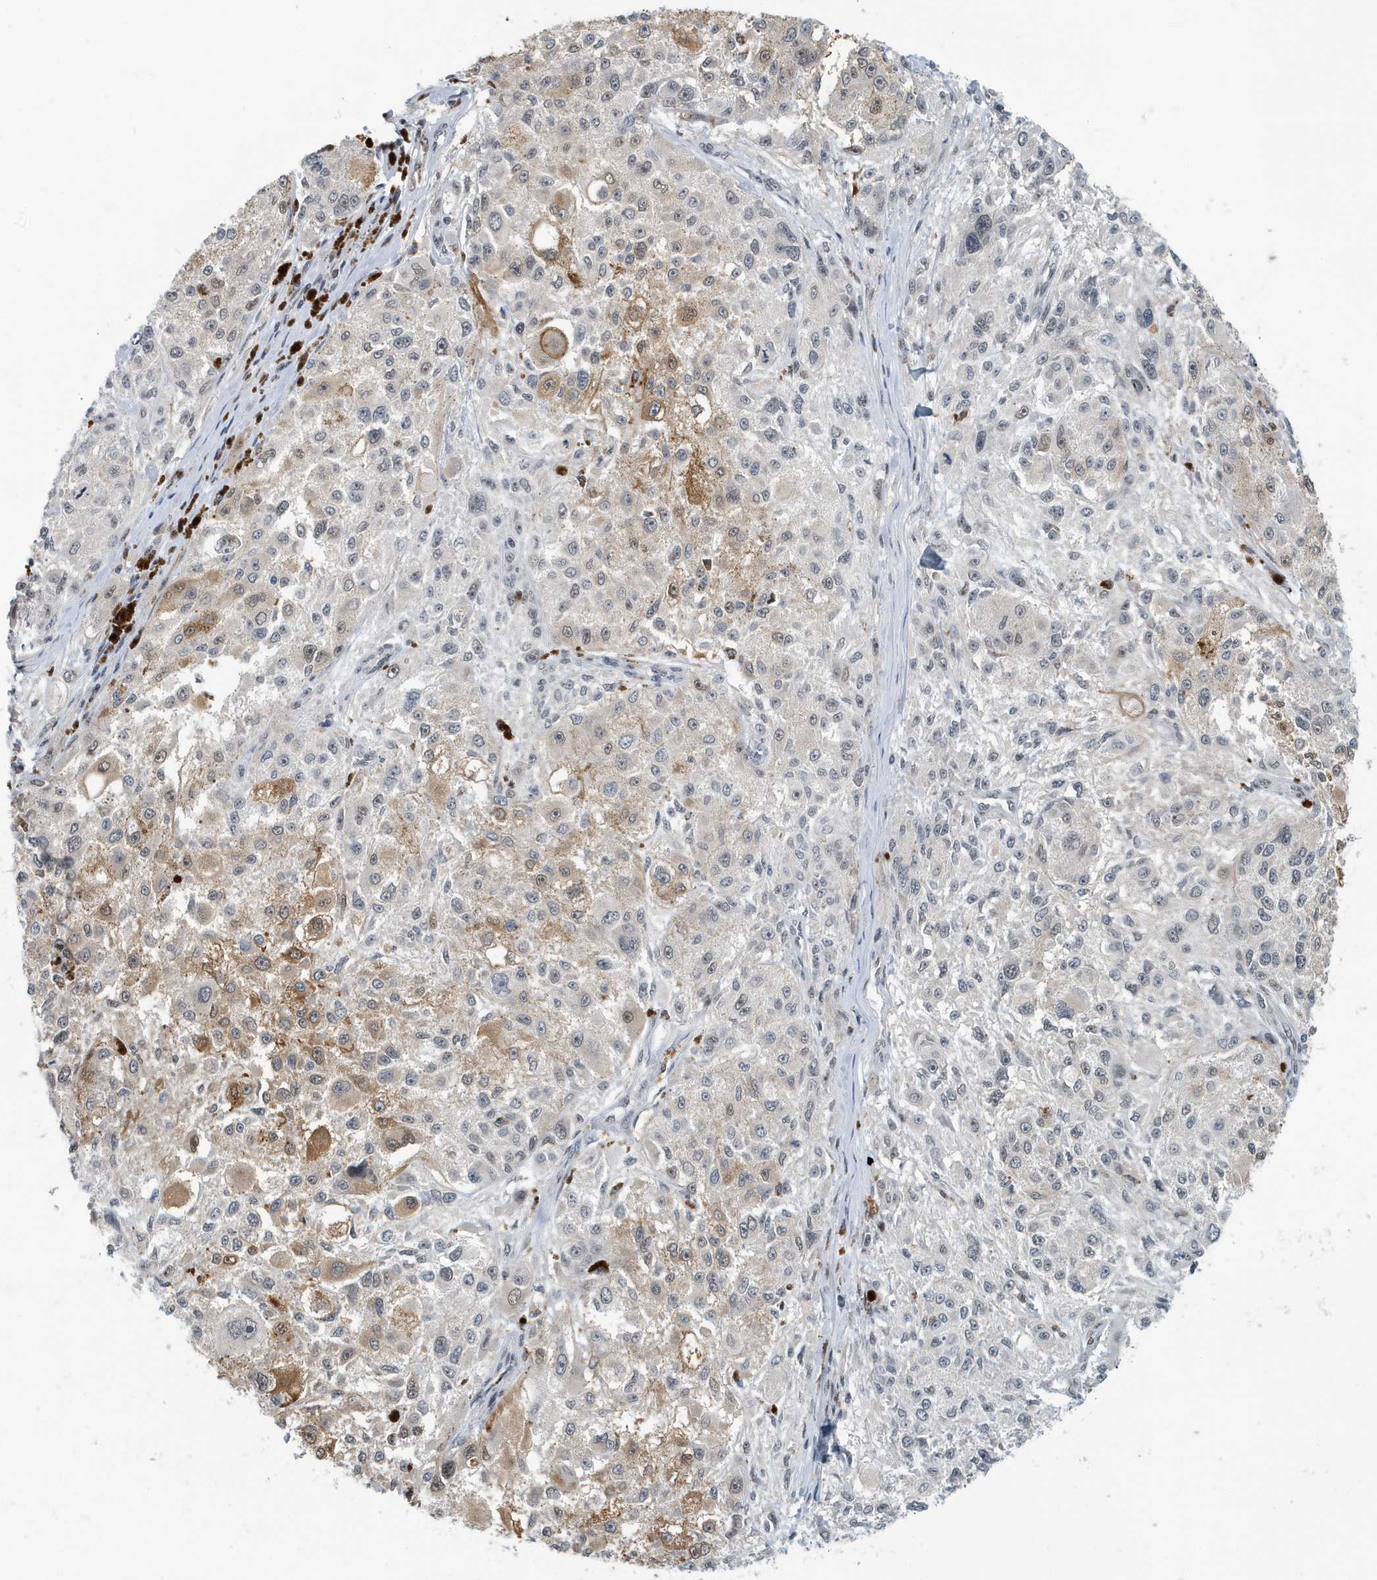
{"staining": {"intensity": "moderate", "quantity": "<25%", "location": "cytoplasmic/membranous,nuclear"}, "tissue": "melanoma", "cell_type": "Tumor cells", "image_type": "cancer", "snomed": [{"axis": "morphology", "description": "Necrosis, NOS"}, {"axis": "morphology", "description": "Malignant melanoma, NOS"}, {"axis": "topography", "description": "Skin"}], "caption": "Melanoma tissue shows moderate cytoplasmic/membranous and nuclear expression in approximately <25% of tumor cells, visualized by immunohistochemistry.", "gene": "KIF15", "patient": {"sex": "female", "age": 87}}